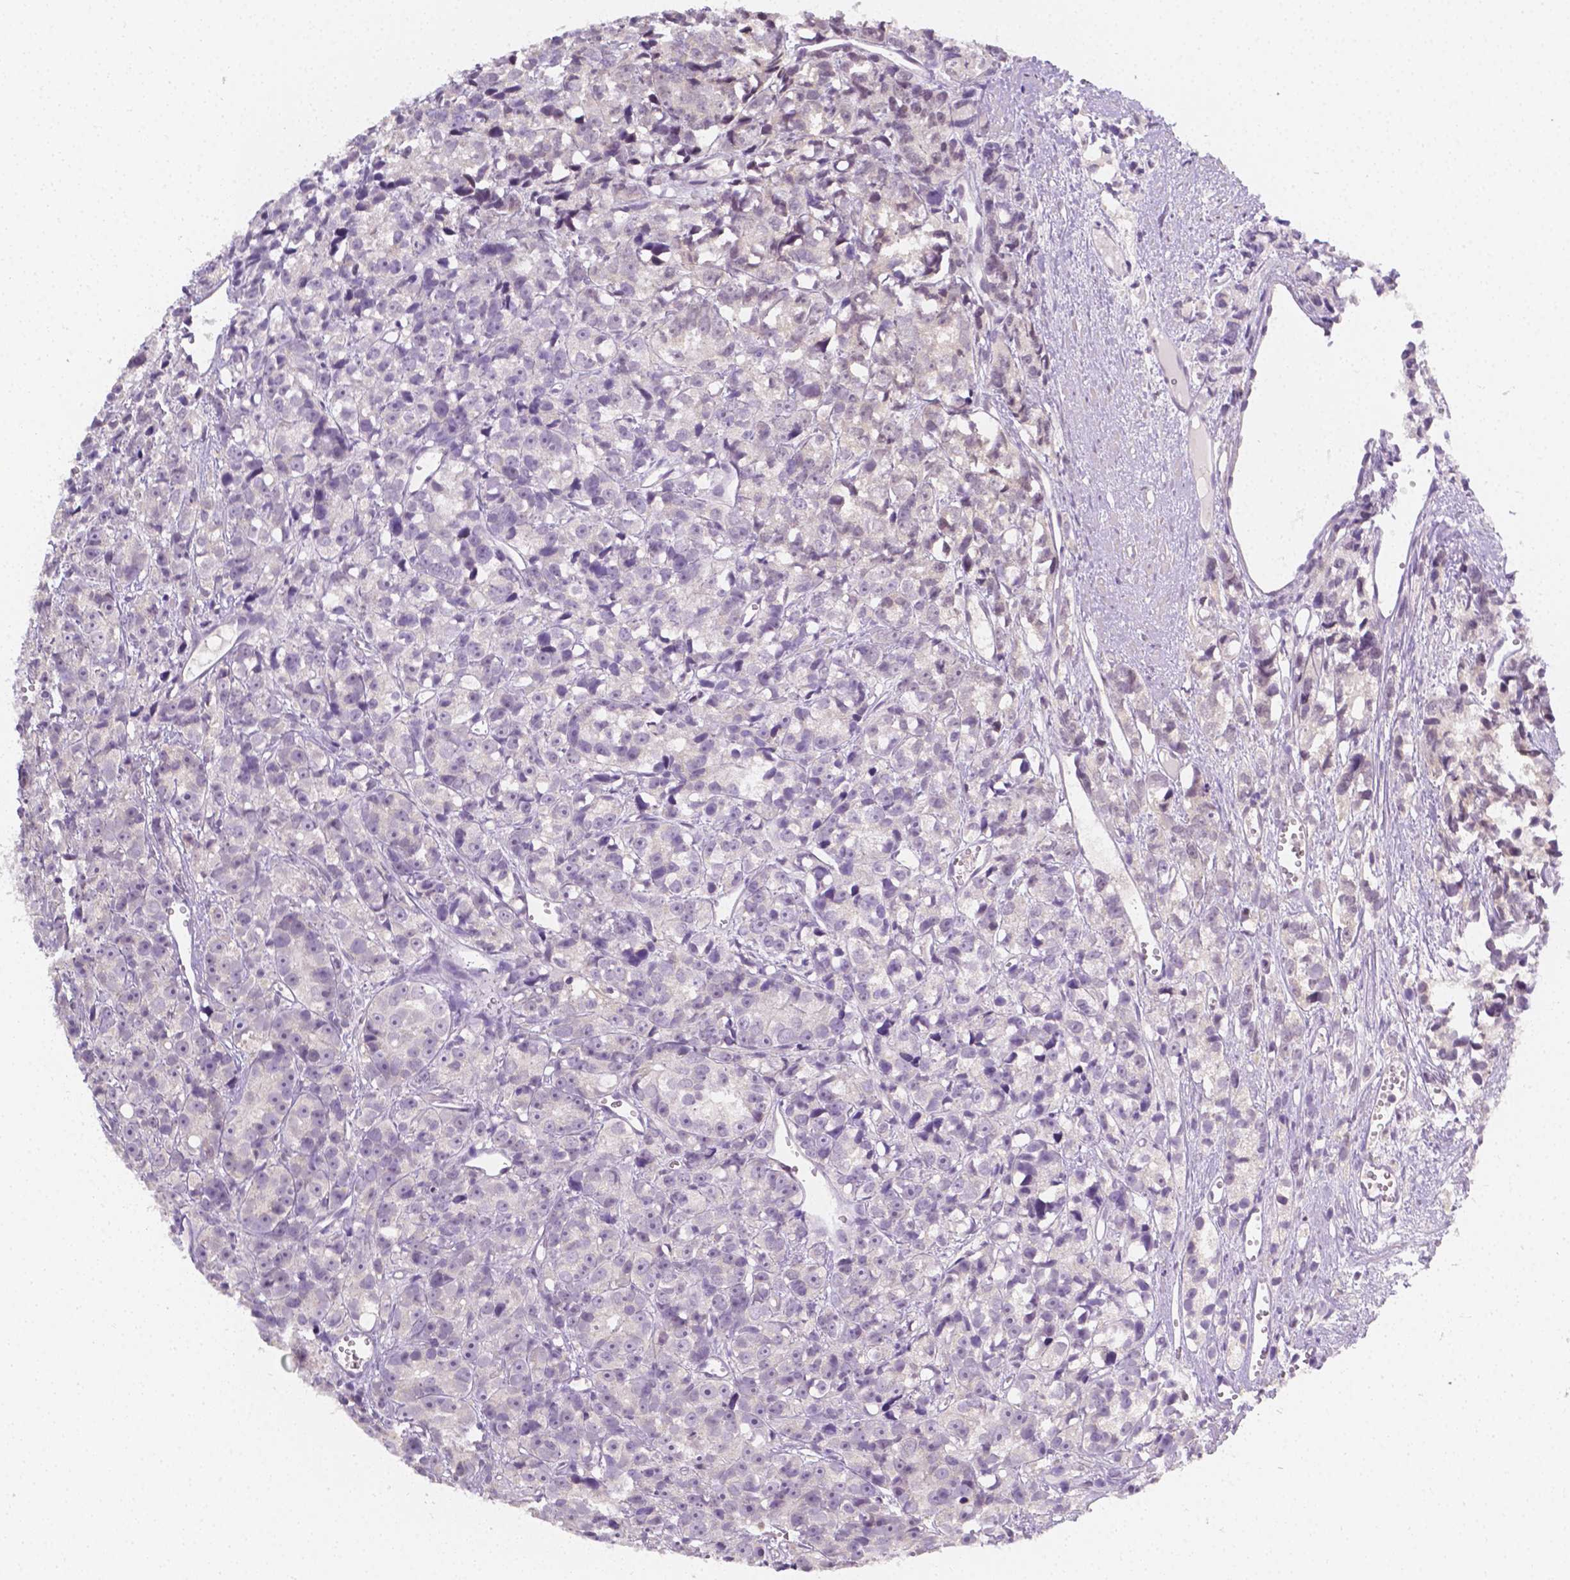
{"staining": {"intensity": "negative", "quantity": "none", "location": "none"}, "tissue": "prostate cancer", "cell_type": "Tumor cells", "image_type": "cancer", "snomed": [{"axis": "morphology", "description": "Adenocarcinoma, High grade"}, {"axis": "topography", "description": "Prostate"}], "caption": "Photomicrograph shows no significant protein expression in tumor cells of prostate cancer (adenocarcinoma (high-grade)).", "gene": "SGTB", "patient": {"sex": "male", "age": 77}}